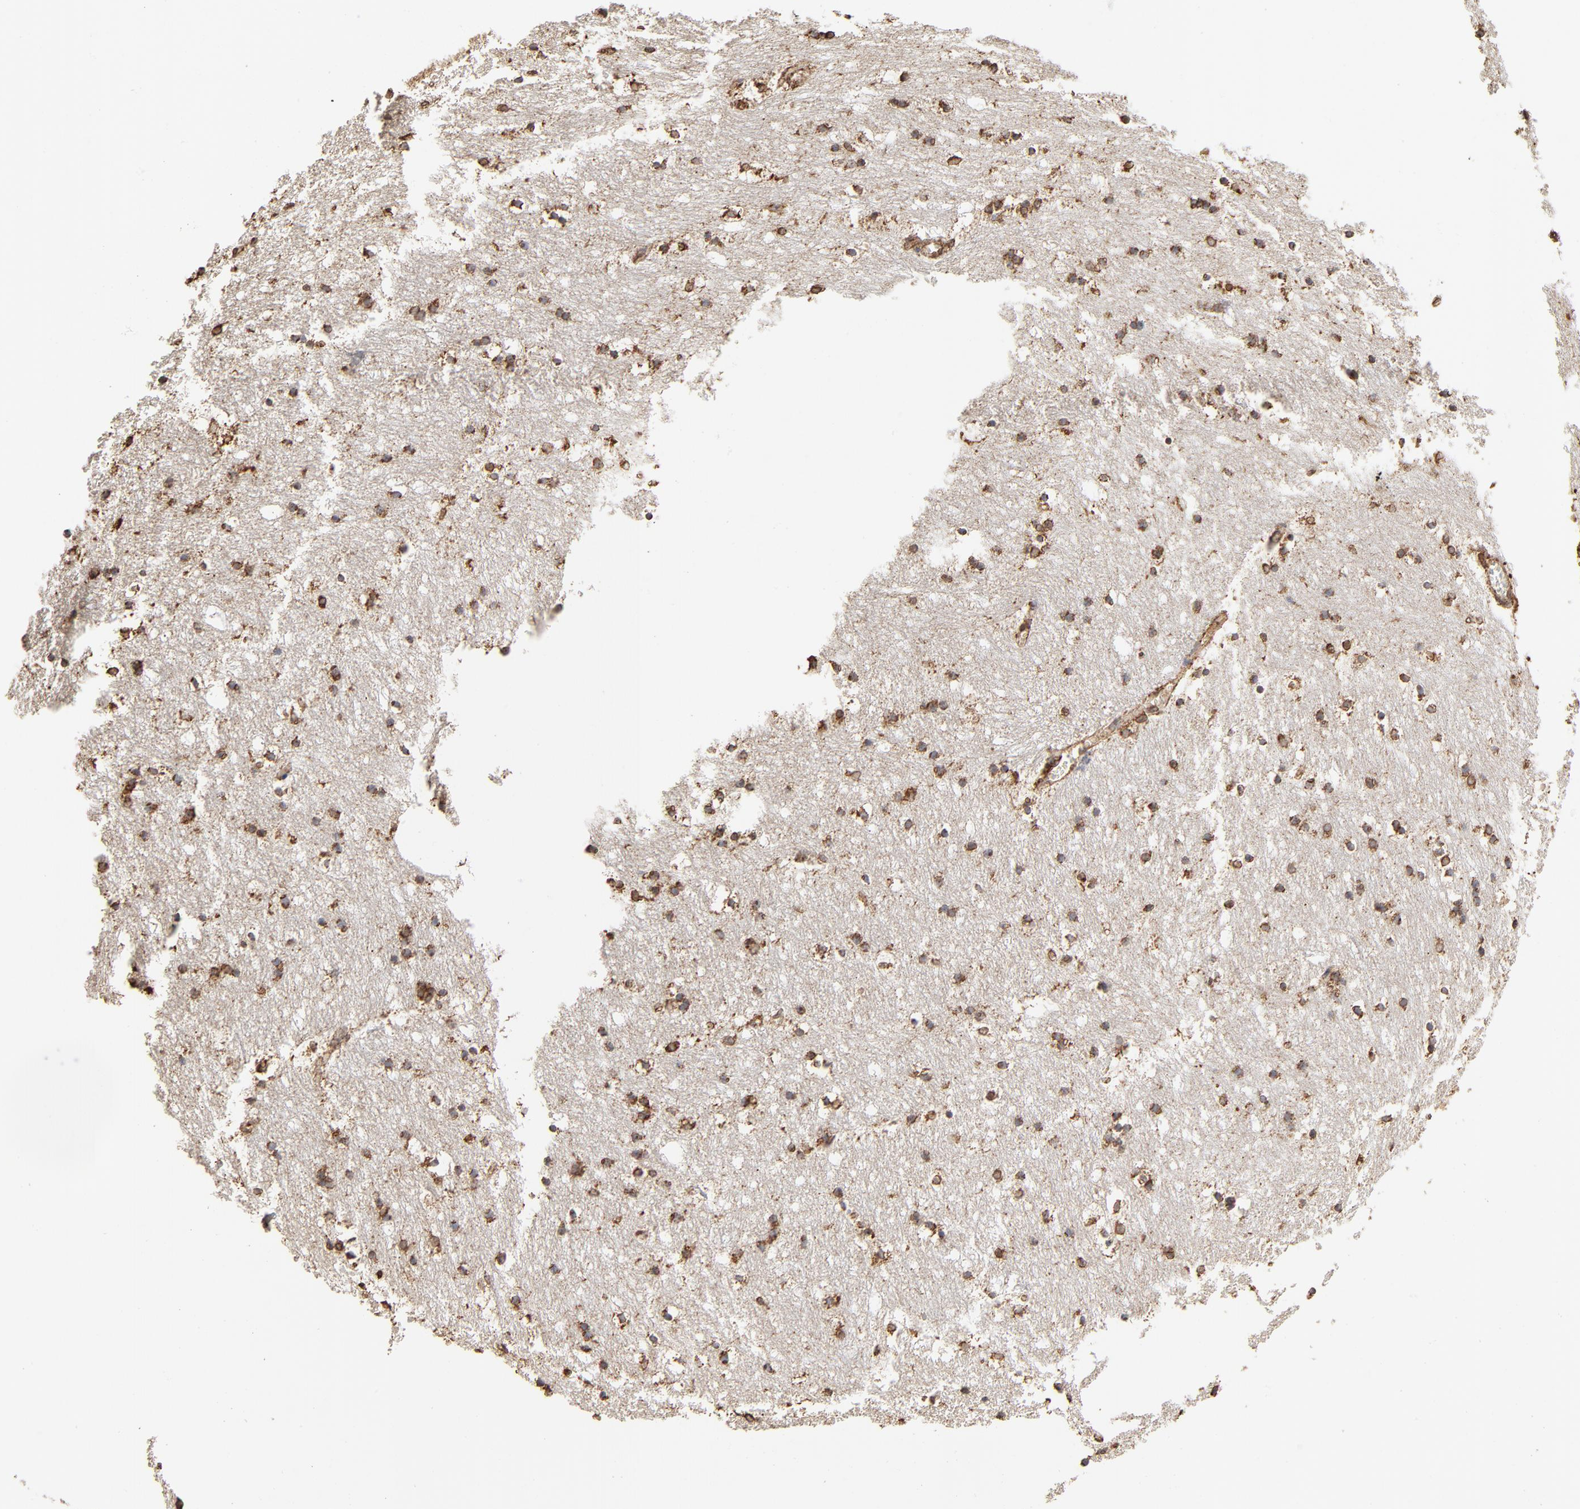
{"staining": {"intensity": "negative", "quantity": "none", "location": "none"}, "tissue": "caudate", "cell_type": "Glial cells", "image_type": "normal", "snomed": [{"axis": "morphology", "description": "Normal tissue, NOS"}, {"axis": "topography", "description": "Lateral ventricle wall"}], "caption": "Protein analysis of benign caudate reveals no significant positivity in glial cells.", "gene": "PDIA3", "patient": {"sex": "male", "age": 45}}